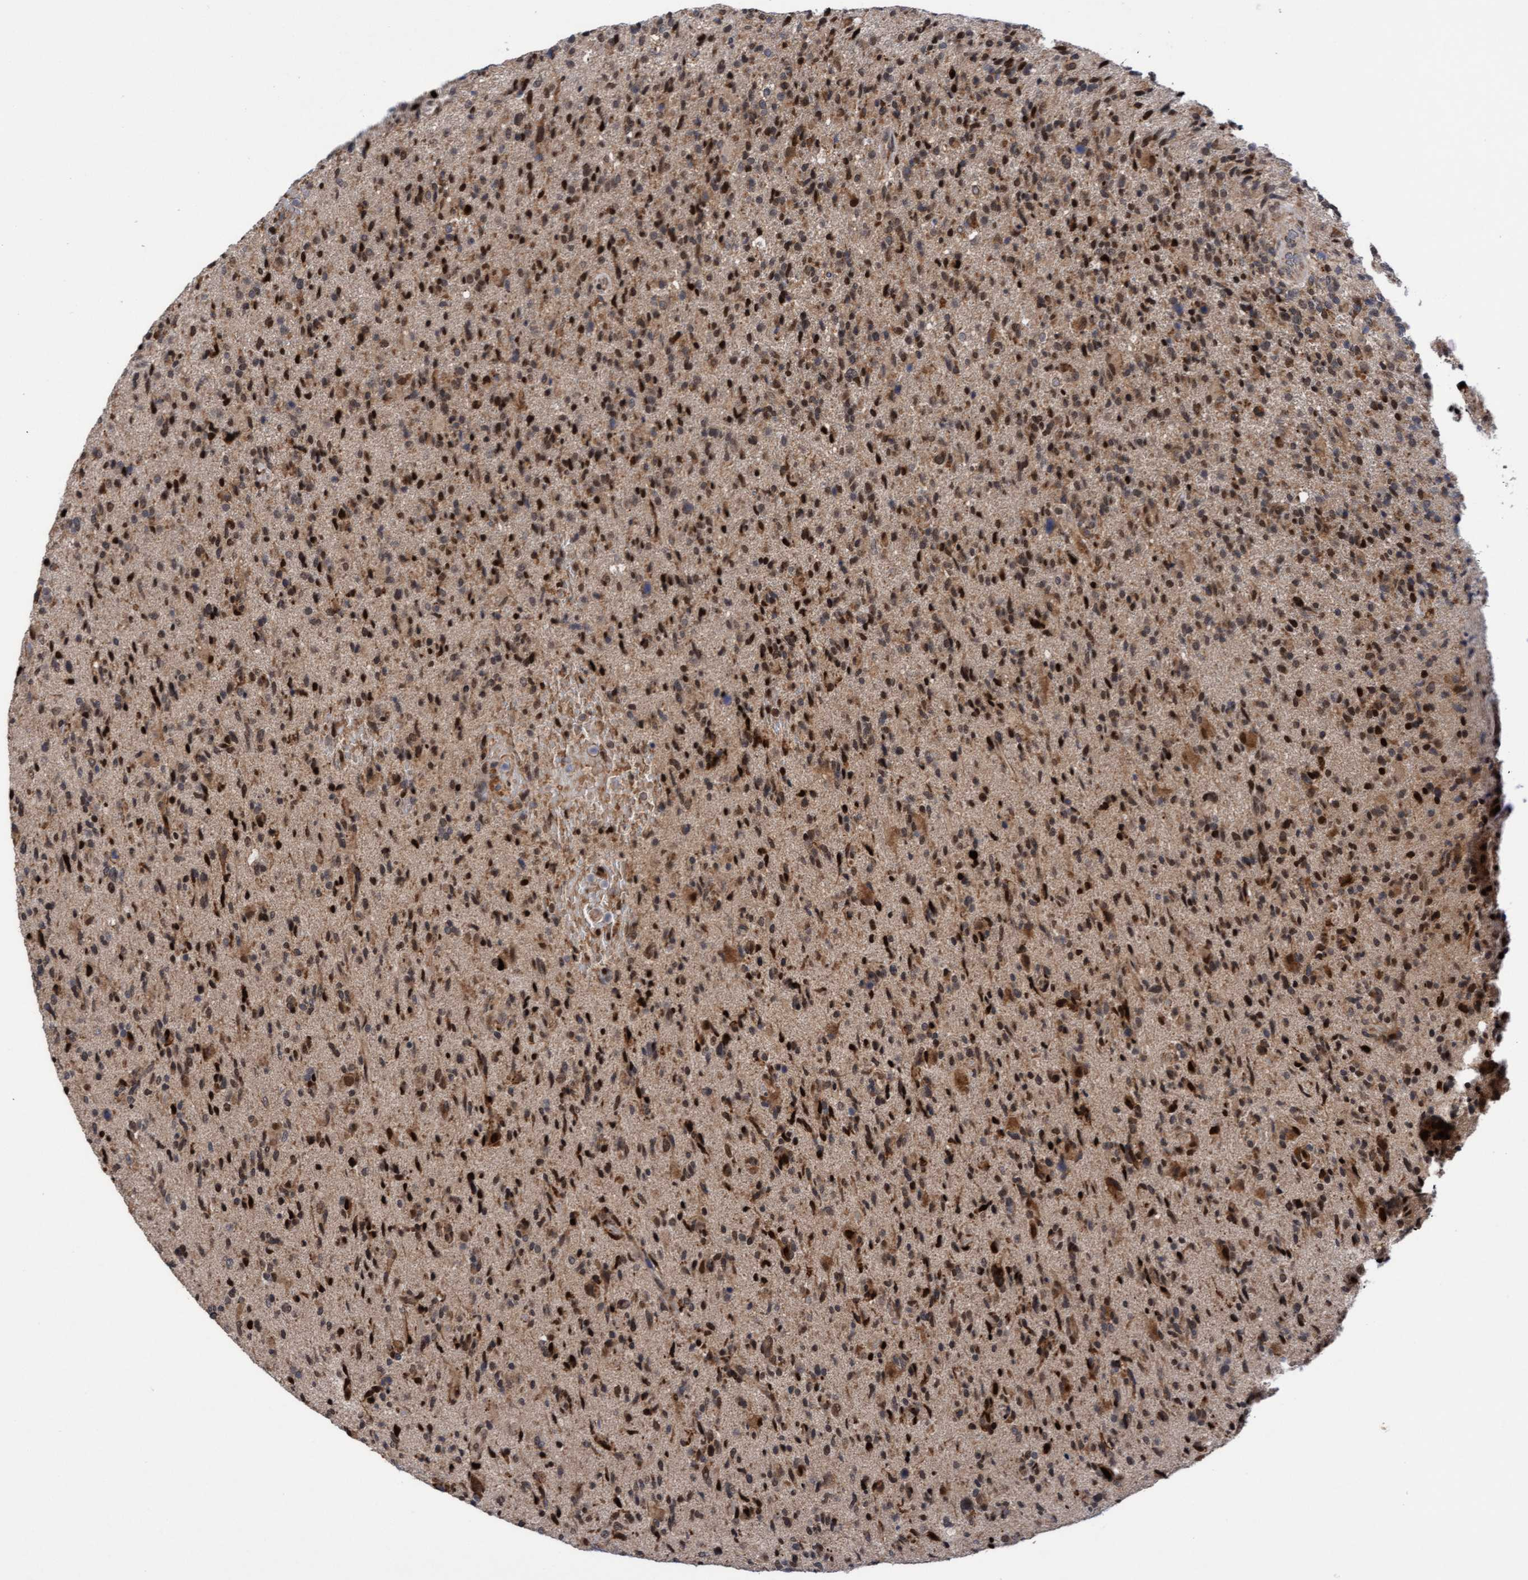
{"staining": {"intensity": "strong", "quantity": "25%-75%", "location": "cytoplasmic/membranous,nuclear"}, "tissue": "glioma", "cell_type": "Tumor cells", "image_type": "cancer", "snomed": [{"axis": "morphology", "description": "Glioma, malignant, High grade"}, {"axis": "topography", "description": "Brain"}], "caption": "A brown stain shows strong cytoplasmic/membranous and nuclear positivity of a protein in human malignant high-grade glioma tumor cells.", "gene": "TANC2", "patient": {"sex": "male", "age": 72}}